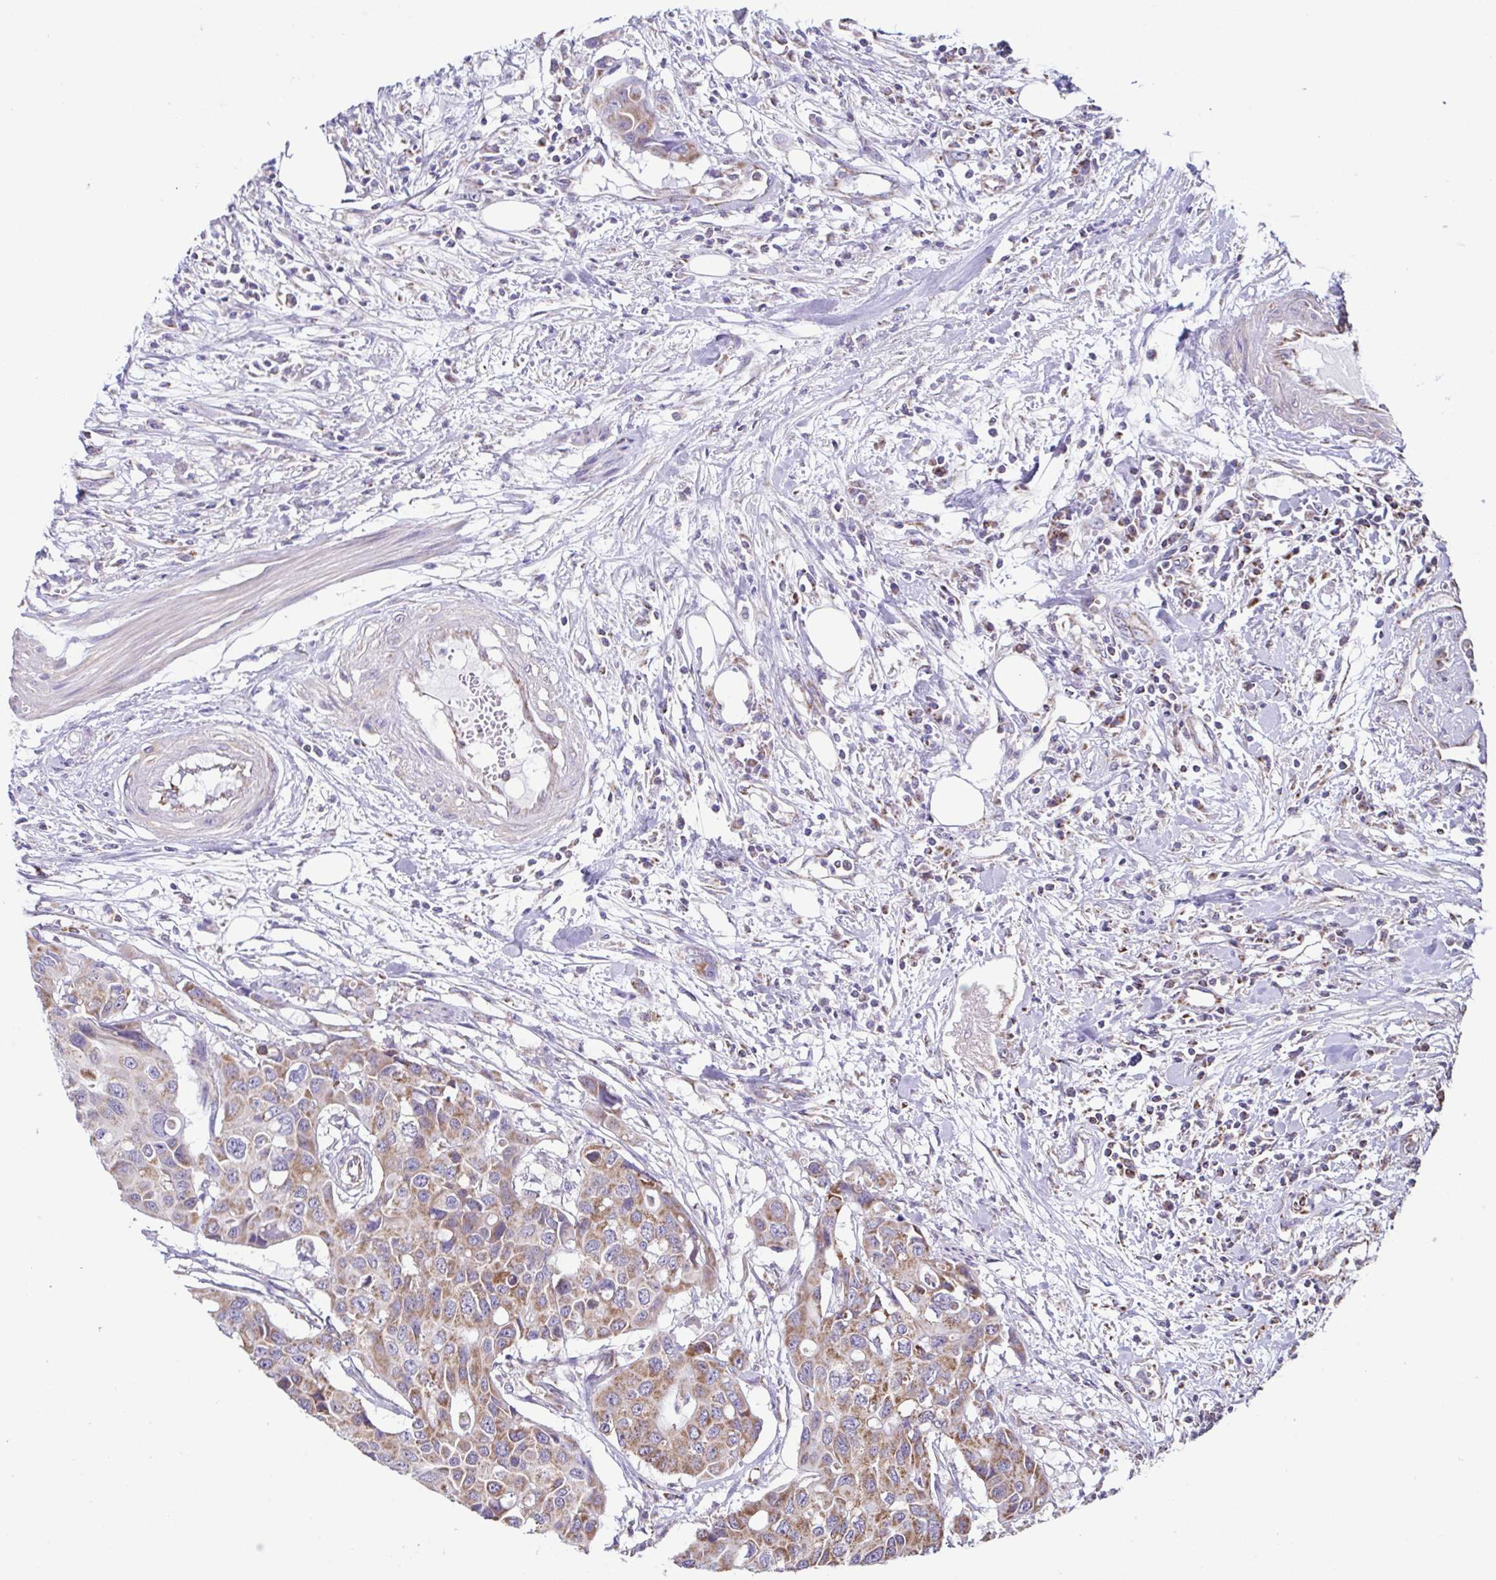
{"staining": {"intensity": "moderate", "quantity": "25%-75%", "location": "cytoplasmic/membranous"}, "tissue": "colorectal cancer", "cell_type": "Tumor cells", "image_type": "cancer", "snomed": [{"axis": "morphology", "description": "Adenocarcinoma, NOS"}, {"axis": "topography", "description": "Colon"}], "caption": "Immunohistochemistry staining of colorectal cancer (adenocarcinoma), which exhibits medium levels of moderate cytoplasmic/membranous staining in about 25%-75% of tumor cells indicating moderate cytoplasmic/membranous protein positivity. The staining was performed using DAB (3,3'-diaminobenzidine) (brown) for protein detection and nuclei were counterstained in hematoxylin (blue).", "gene": "DIP2B", "patient": {"sex": "male", "age": 77}}